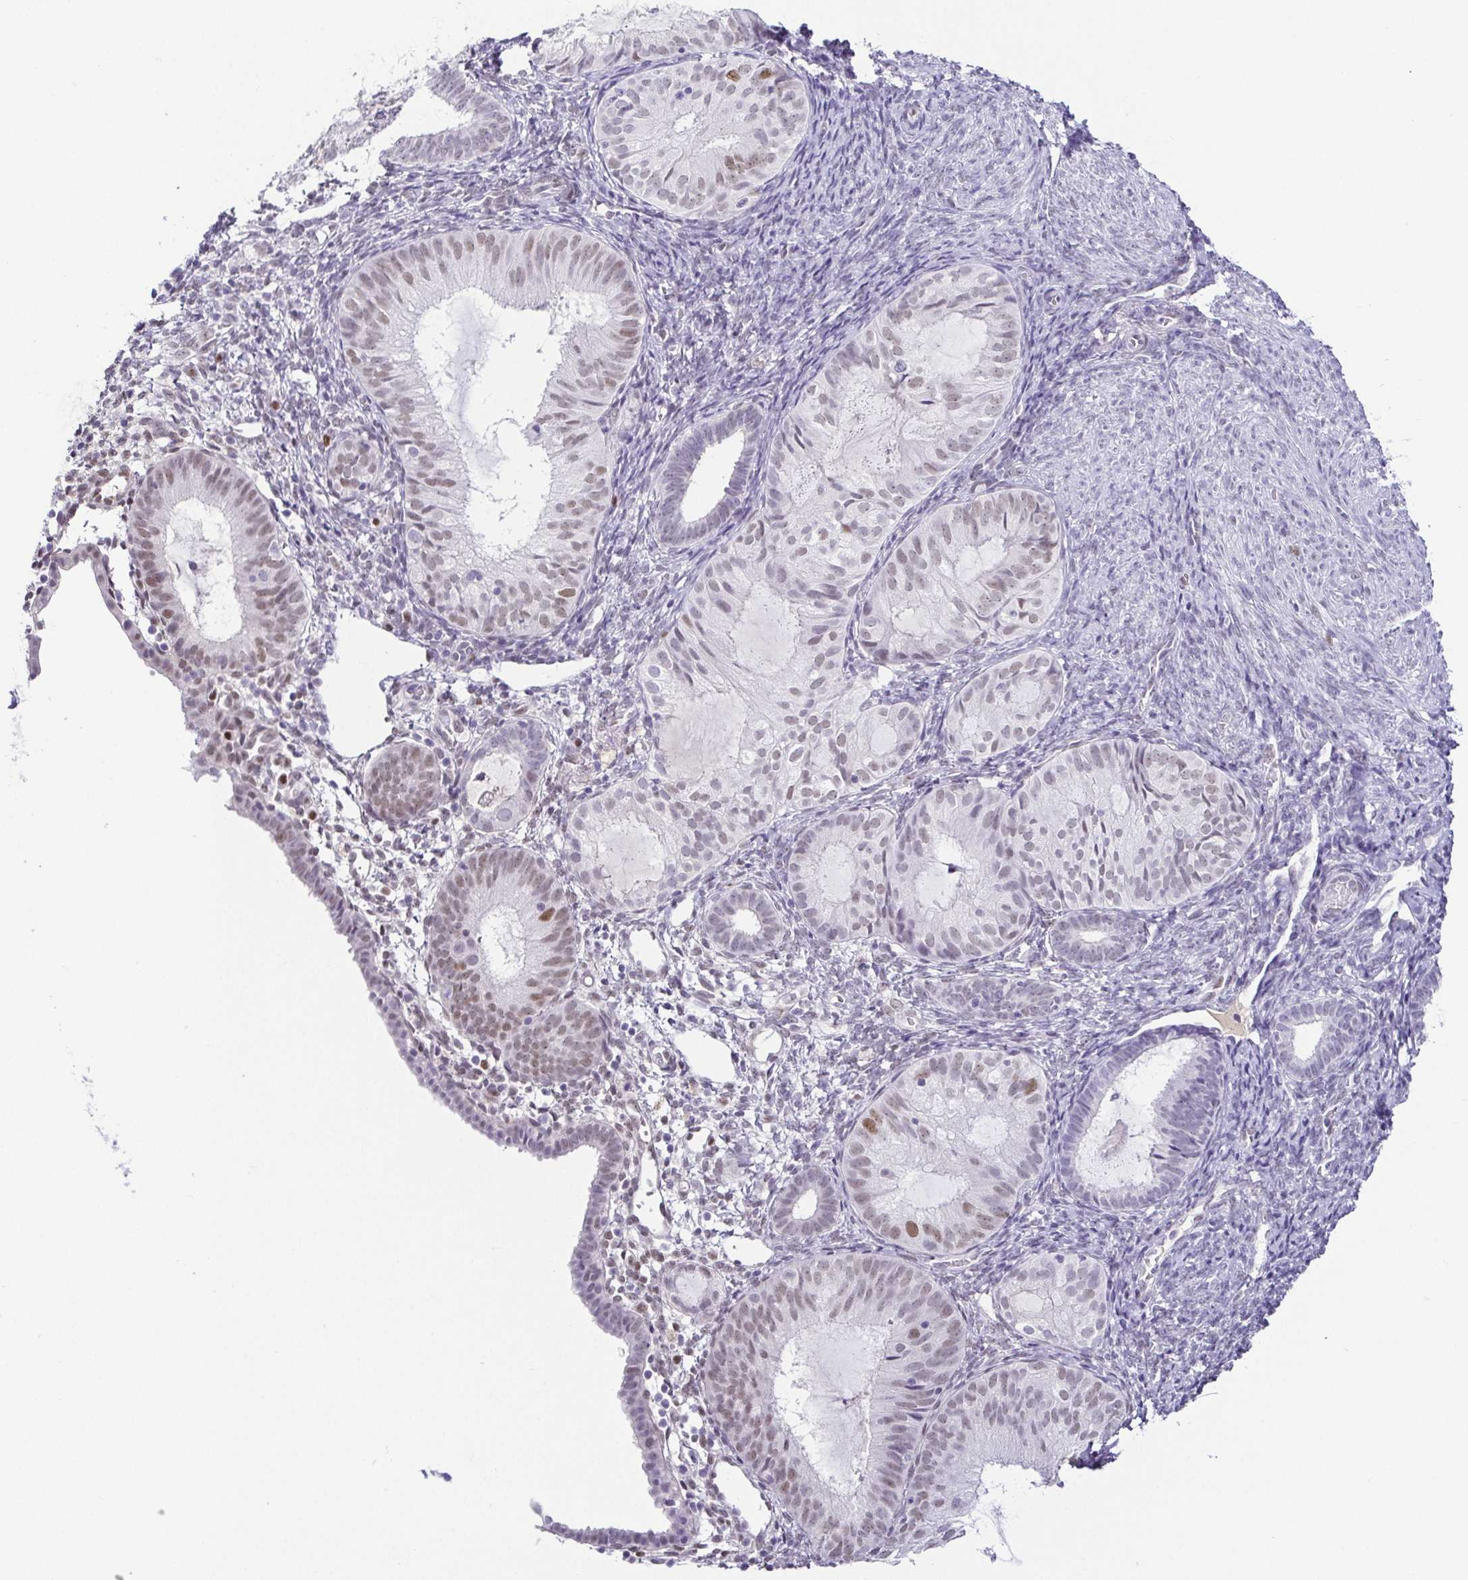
{"staining": {"intensity": "moderate", "quantity": "<25%", "location": "nuclear"}, "tissue": "endometrial cancer", "cell_type": "Tumor cells", "image_type": "cancer", "snomed": [{"axis": "morphology", "description": "Normal tissue, NOS"}, {"axis": "morphology", "description": "Adenocarcinoma, NOS"}, {"axis": "topography", "description": "Smooth muscle"}, {"axis": "topography", "description": "Endometrium"}, {"axis": "topography", "description": "Myometrium, NOS"}], "caption": "Immunohistochemical staining of human adenocarcinoma (endometrial) reveals moderate nuclear protein staining in approximately <25% of tumor cells. Using DAB (brown) and hematoxylin (blue) stains, captured at high magnification using brightfield microscopy.", "gene": "TCF3", "patient": {"sex": "female", "age": 81}}